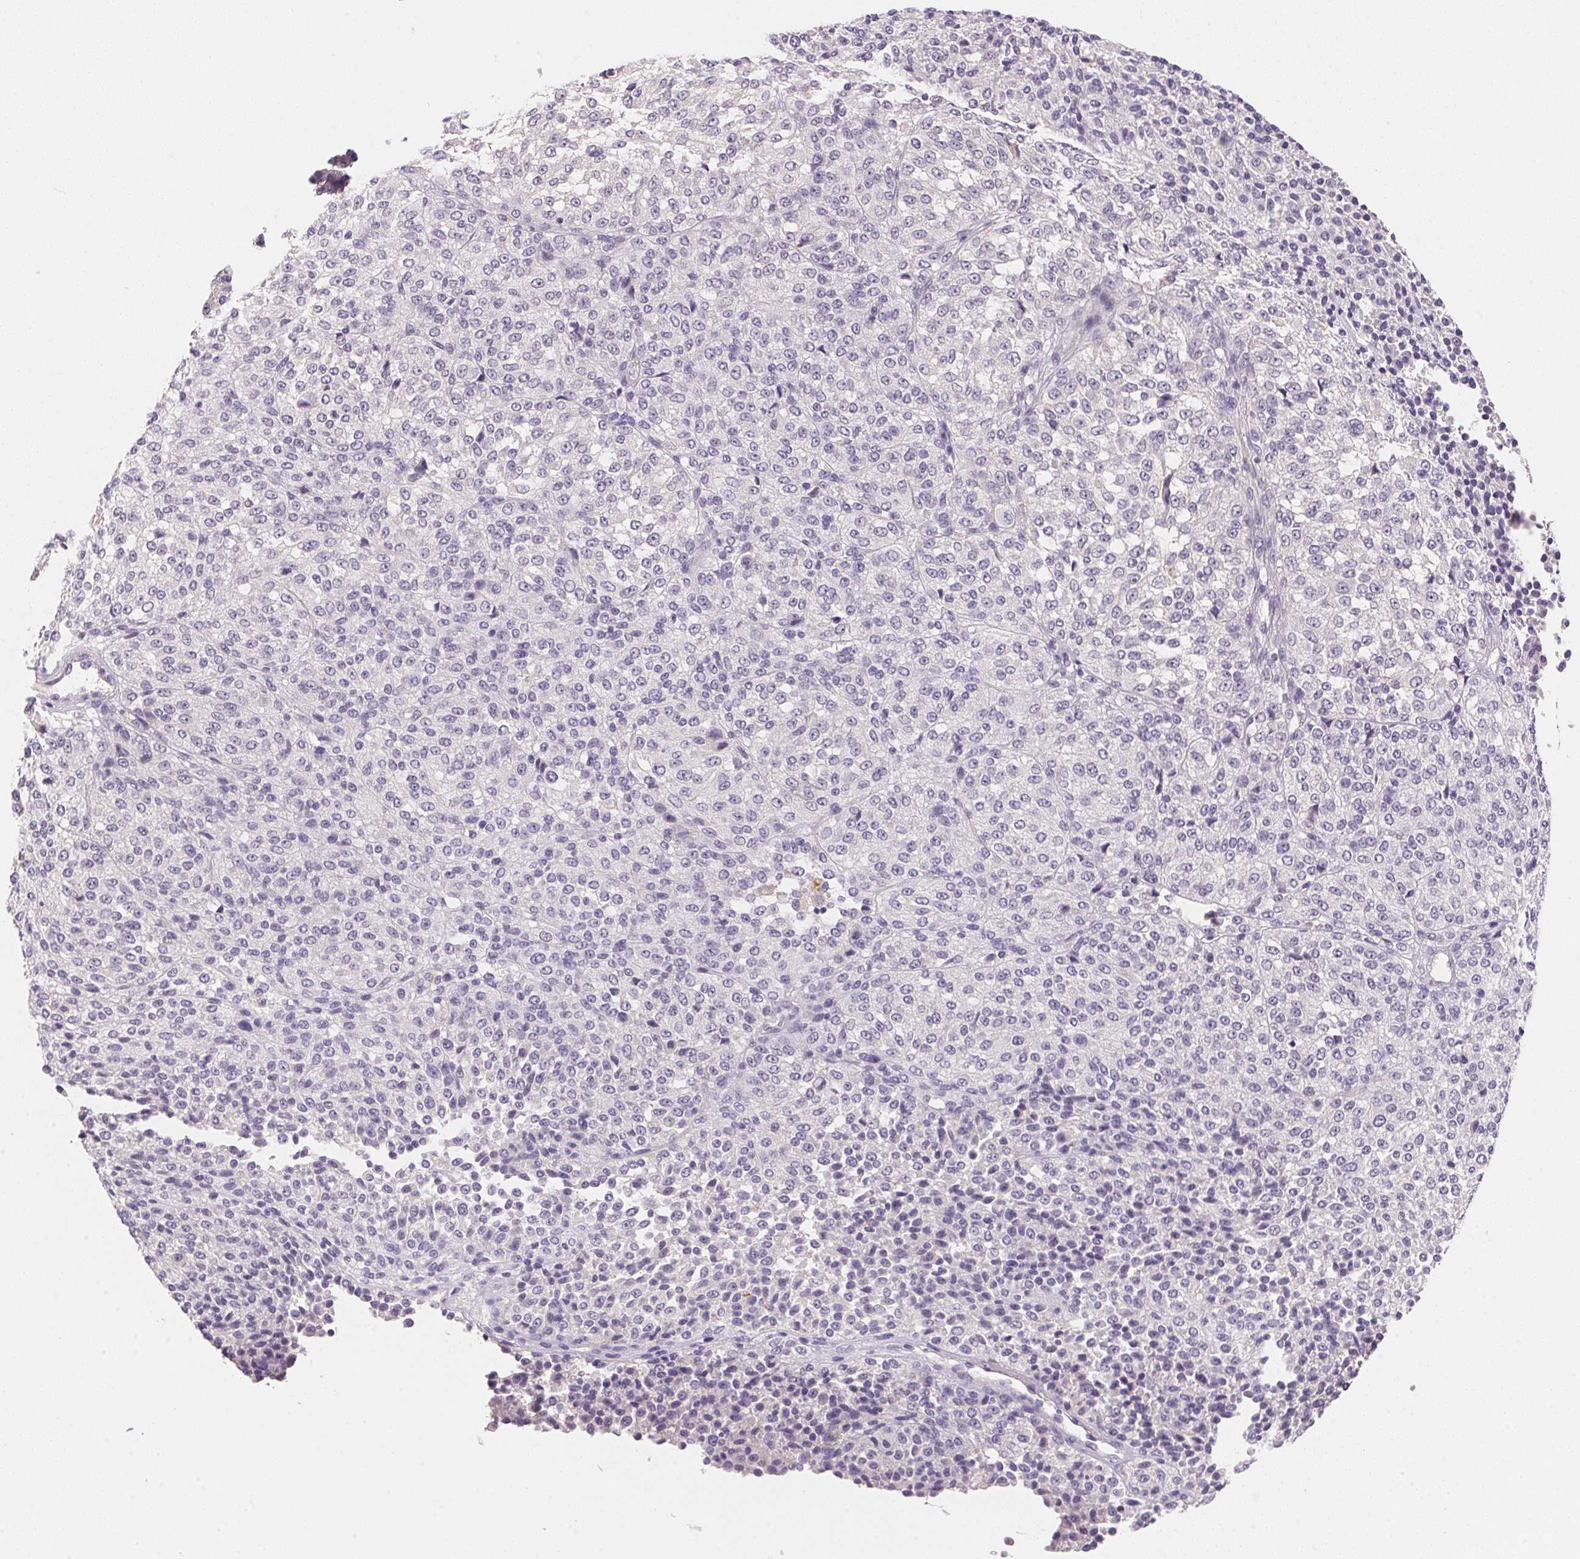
{"staining": {"intensity": "negative", "quantity": "none", "location": "none"}, "tissue": "melanoma", "cell_type": "Tumor cells", "image_type": "cancer", "snomed": [{"axis": "morphology", "description": "Malignant melanoma, Metastatic site"}, {"axis": "topography", "description": "Brain"}], "caption": "There is no significant positivity in tumor cells of malignant melanoma (metastatic site).", "gene": "MCOLN3", "patient": {"sex": "female", "age": 56}}